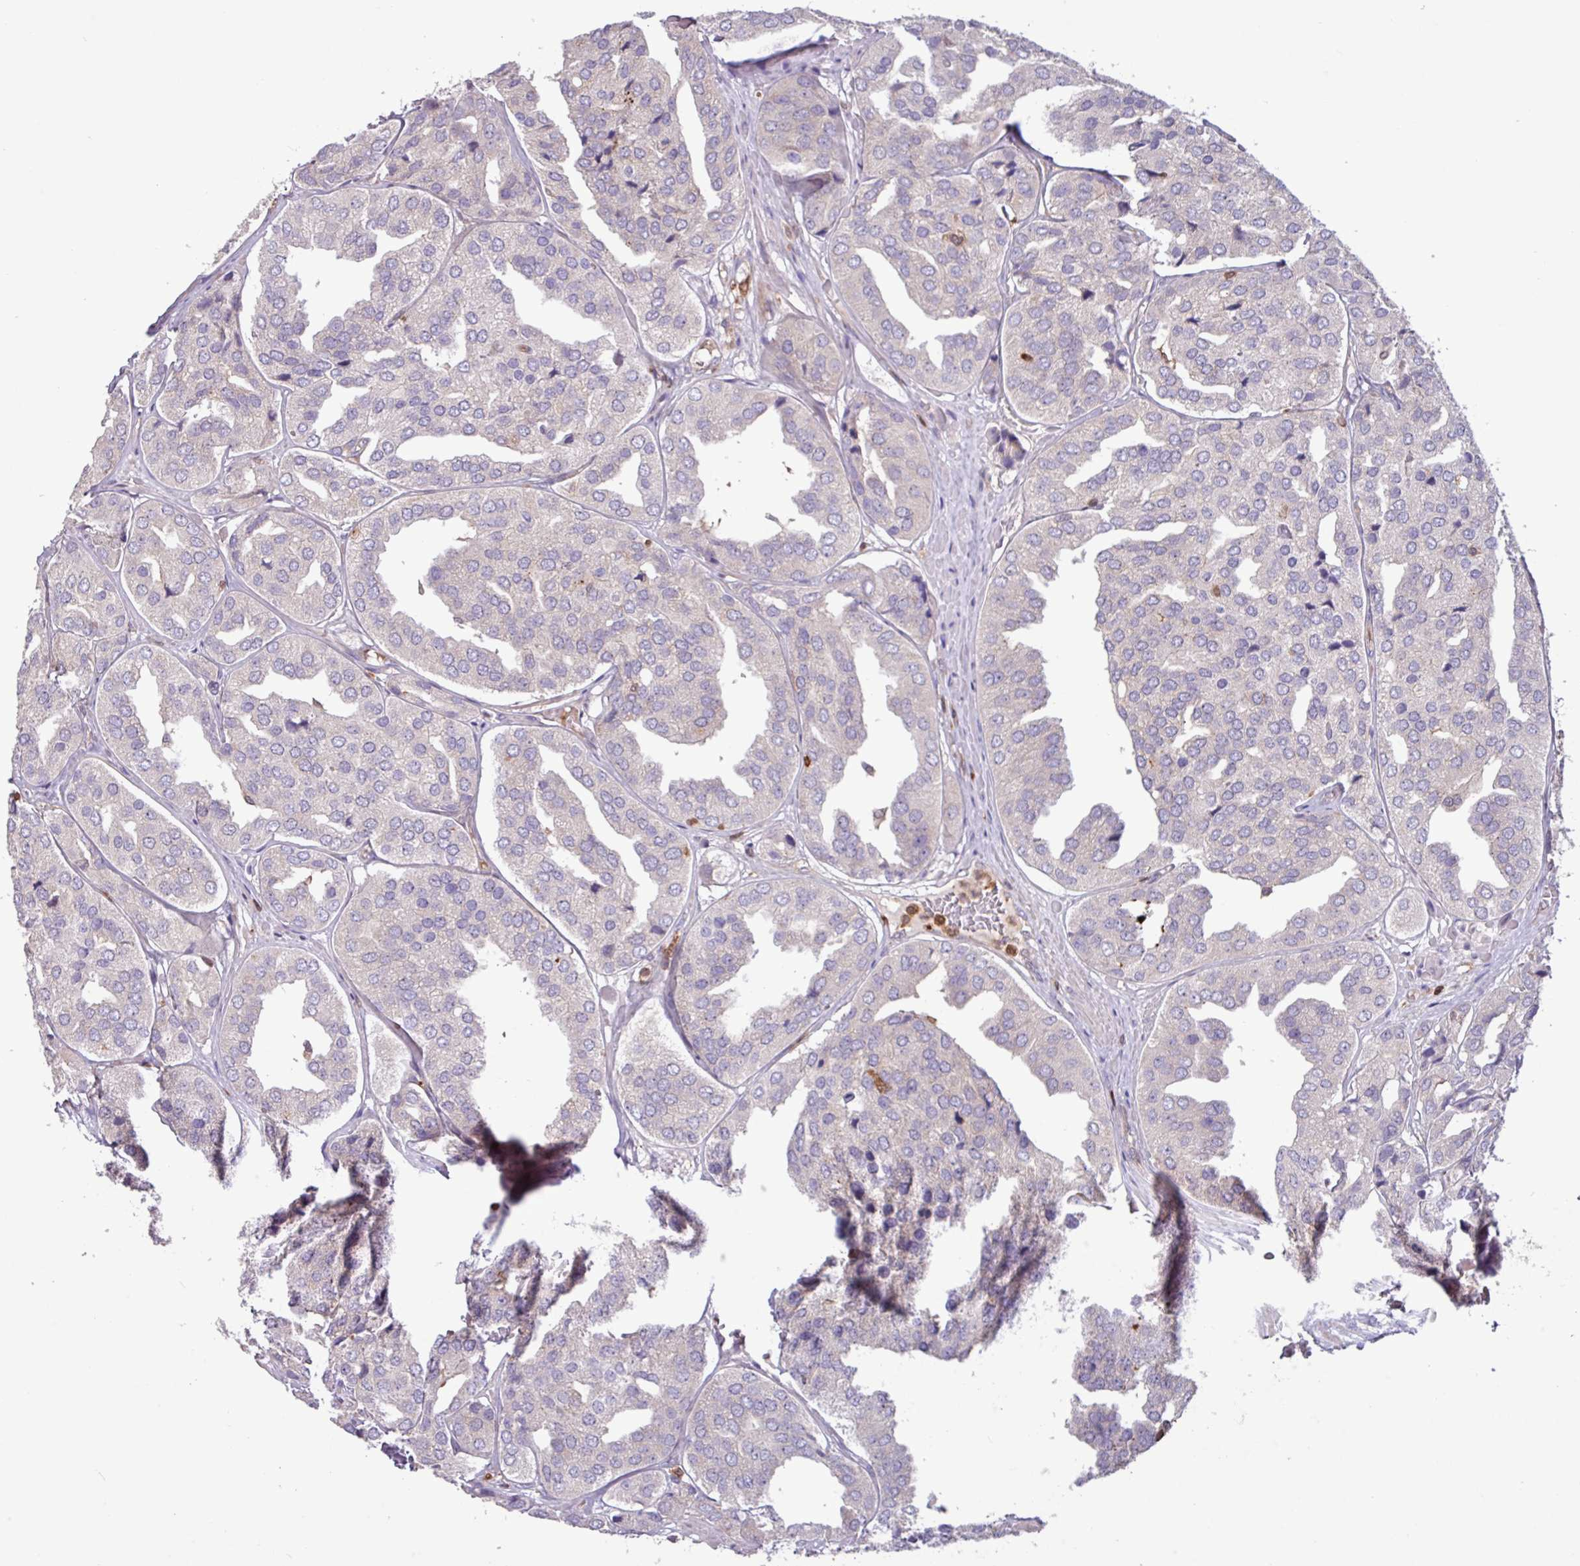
{"staining": {"intensity": "negative", "quantity": "none", "location": "none"}, "tissue": "prostate cancer", "cell_type": "Tumor cells", "image_type": "cancer", "snomed": [{"axis": "morphology", "description": "Adenocarcinoma, High grade"}, {"axis": "topography", "description": "Prostate"}], "caption": "The immunohistochemistry (IHC) photomicrograph has no significant expression in tumor cells of prostate cancer tissue. The staining is performed using DAB brown chromogen with nuclei counter-stained in using hematoxylin.", "gene": "SEC61G", "patient": {"sex": "male", "age": 63}}